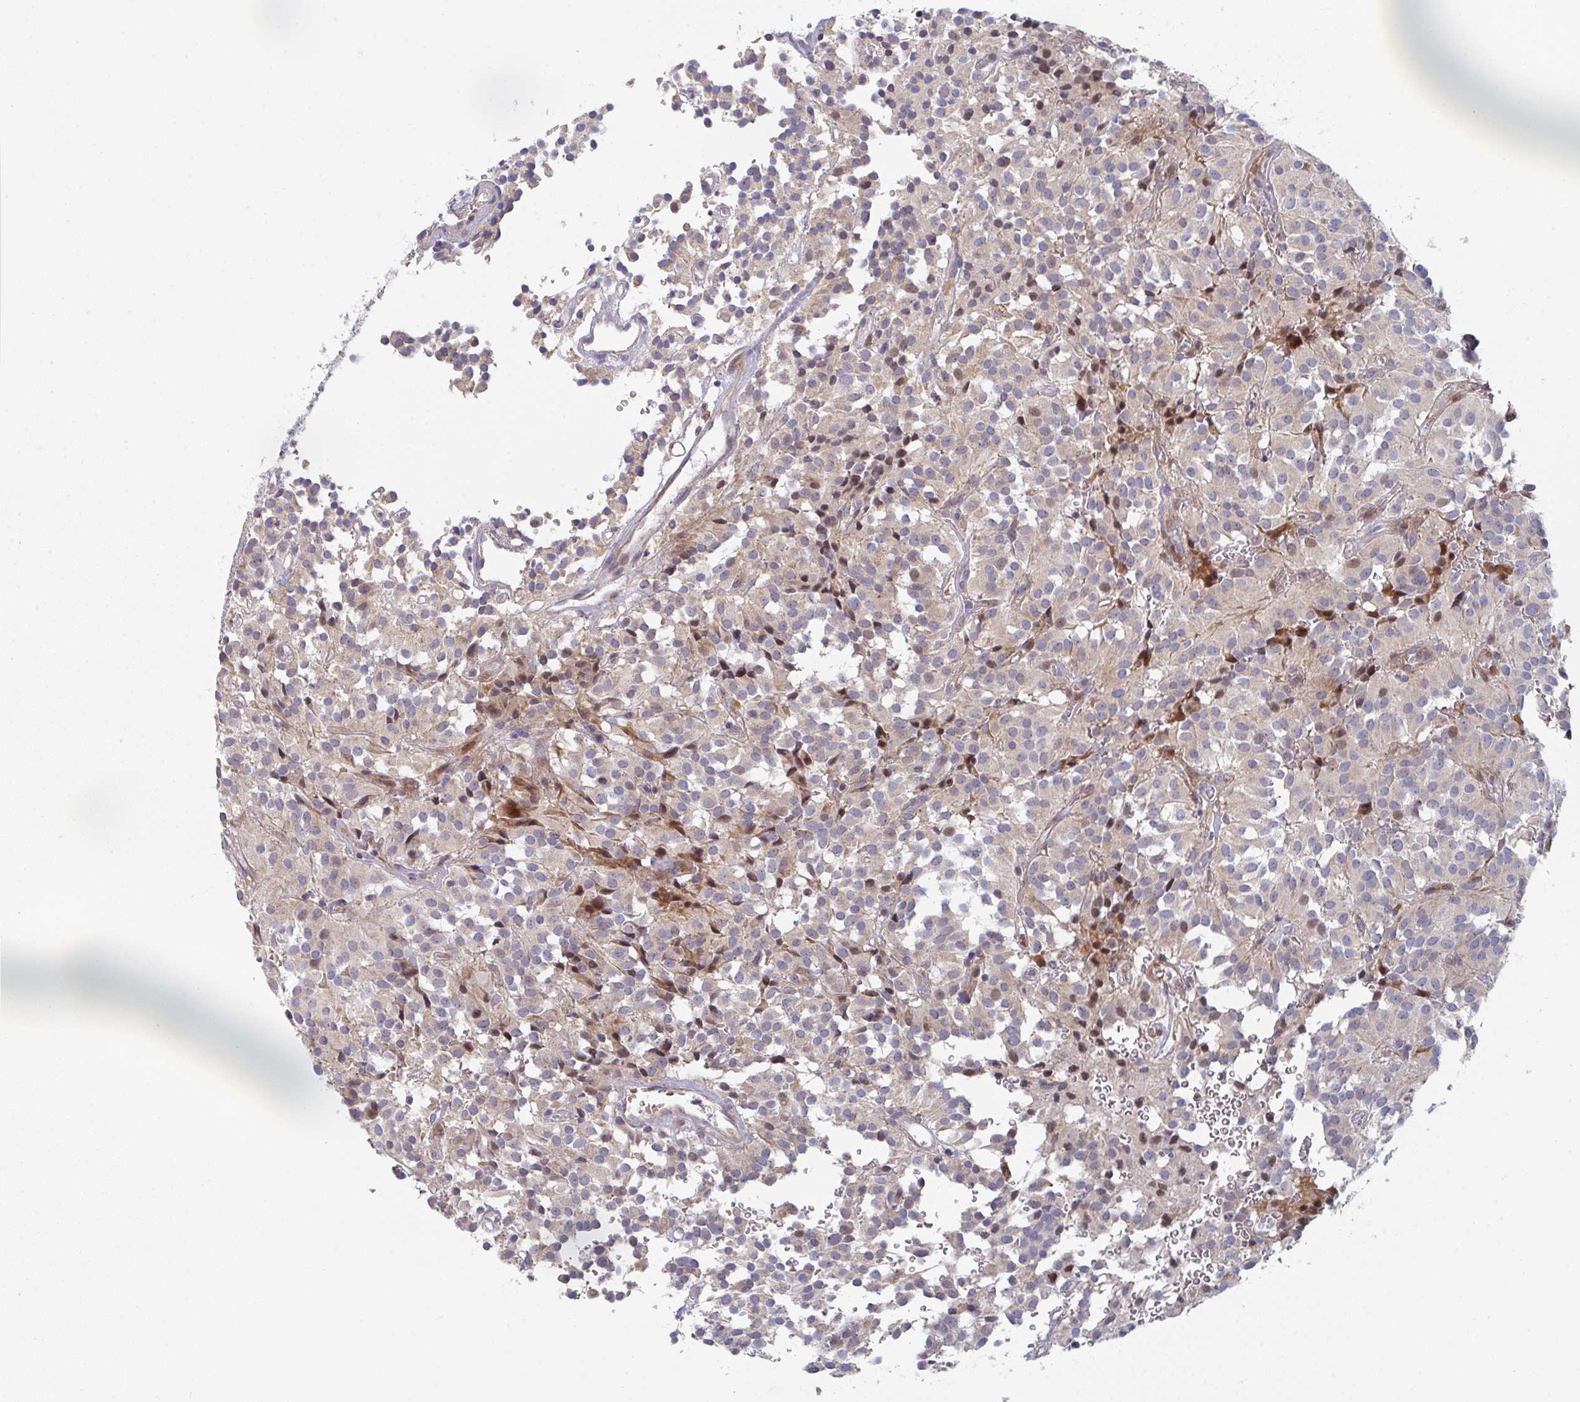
{"staining": {"intensity": "weak", "quantity": "<25%", "location": "nuclear"}, "tissue": "glioma", "cell_type": "Tumor cells", "image_type": "cancer", "snomed": [{"axis": "morphology", "description": "Glioma, malignant, Low grade"}, {"axis": "topography", "description": "Brain"}], "caption": "Image shows no significant protein expression in tumor cells of glioma. (Brightfield microscopy of DAB immunohistochemistry at high magnification).", "gene": "ZNF644", "patient": {"sex": "male", "age": 42}}